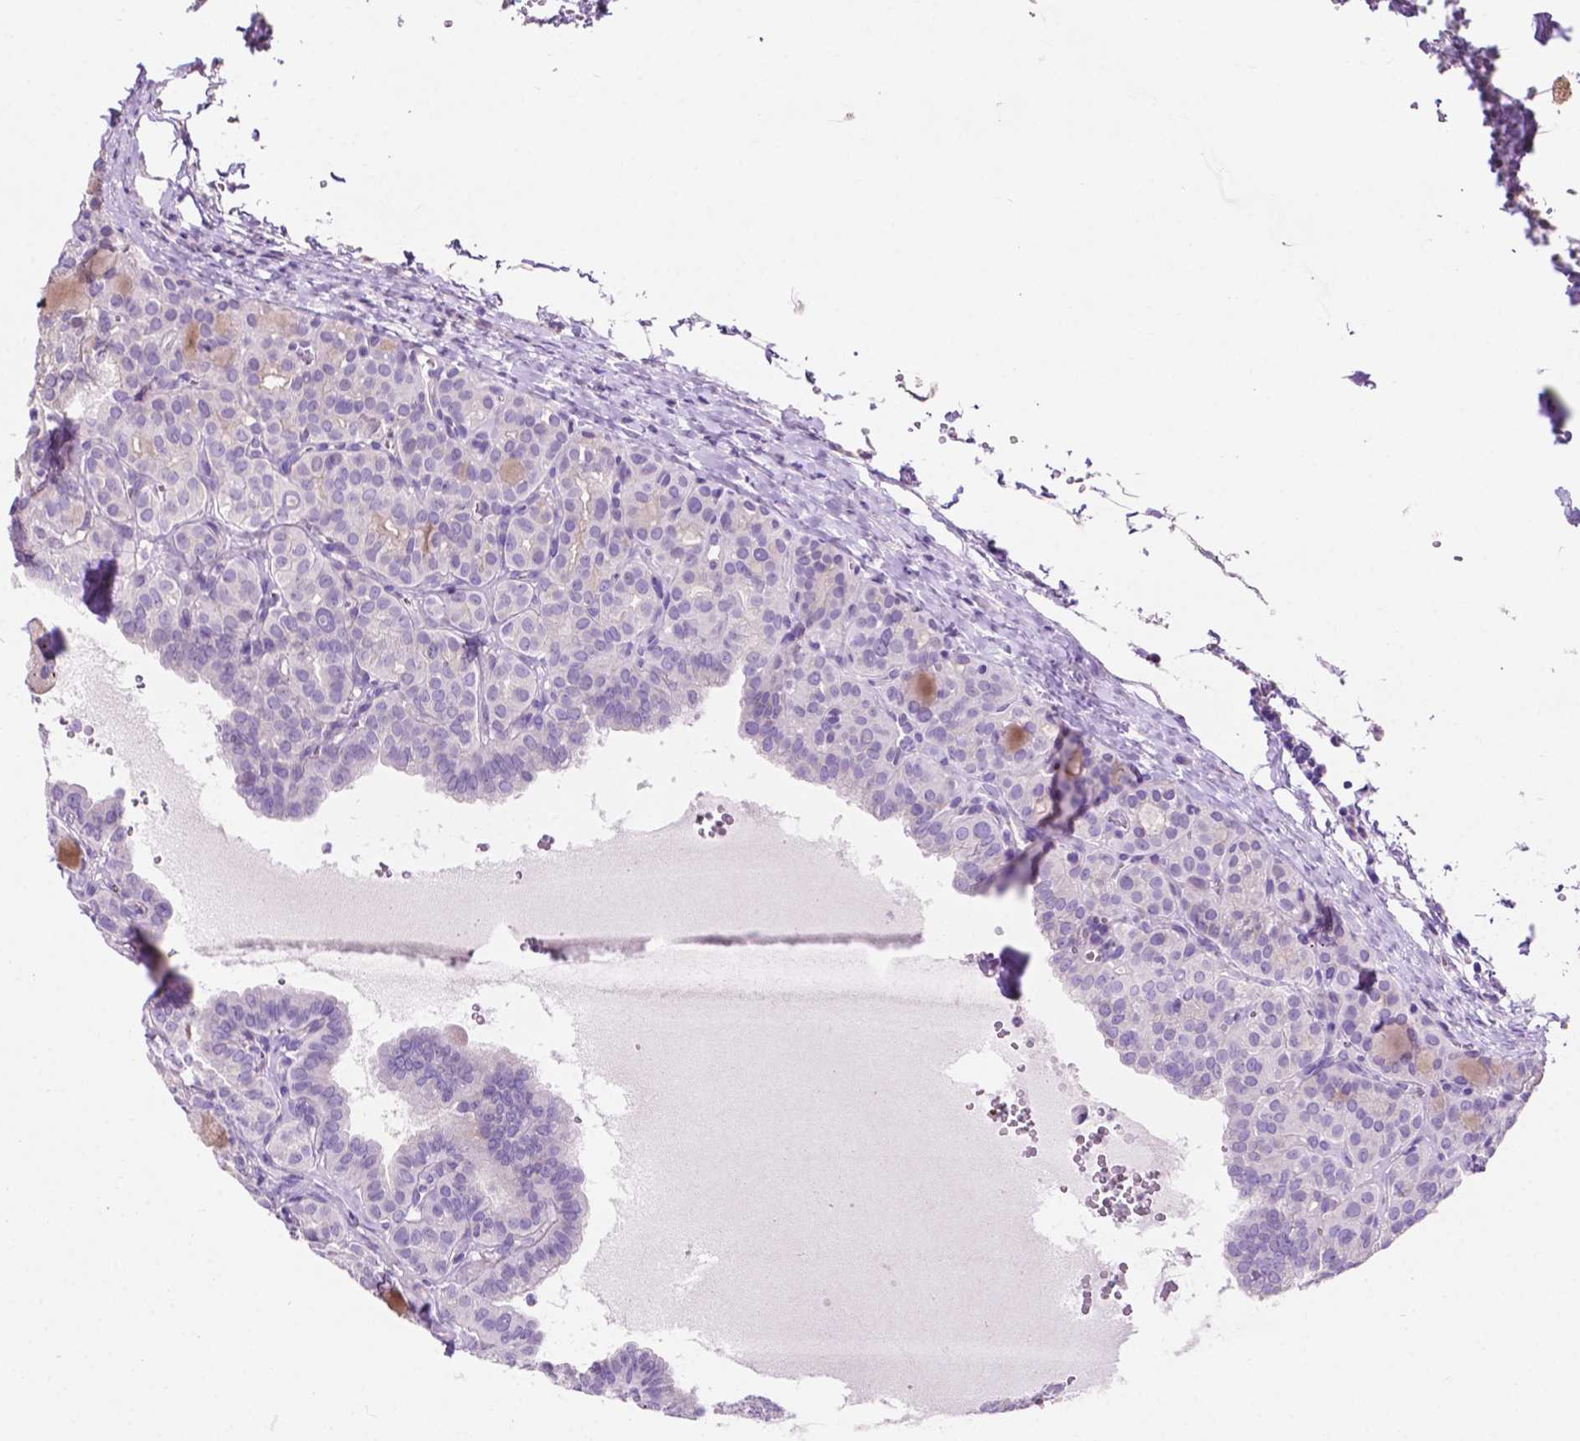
{"staining": {"intensity": "negative", "quantity": "none", "location": "none"}, "tissue": "thyroid cancer", "cell_type": "Tumor cells", "image_type": "cancer", "snomed": [{"axis": "morphology", "description": "Papillary adenocarcinoma, NOS"}, {"axis": "topography", "description": "Thyroid gland"}], "caption": "This is an IHC micrograph of human papillary adenocarcinoma (thyroid). There is no expression in tumor cells.", "gene": "CLDN17", "patient": {"sex": "female", "age": 41}}